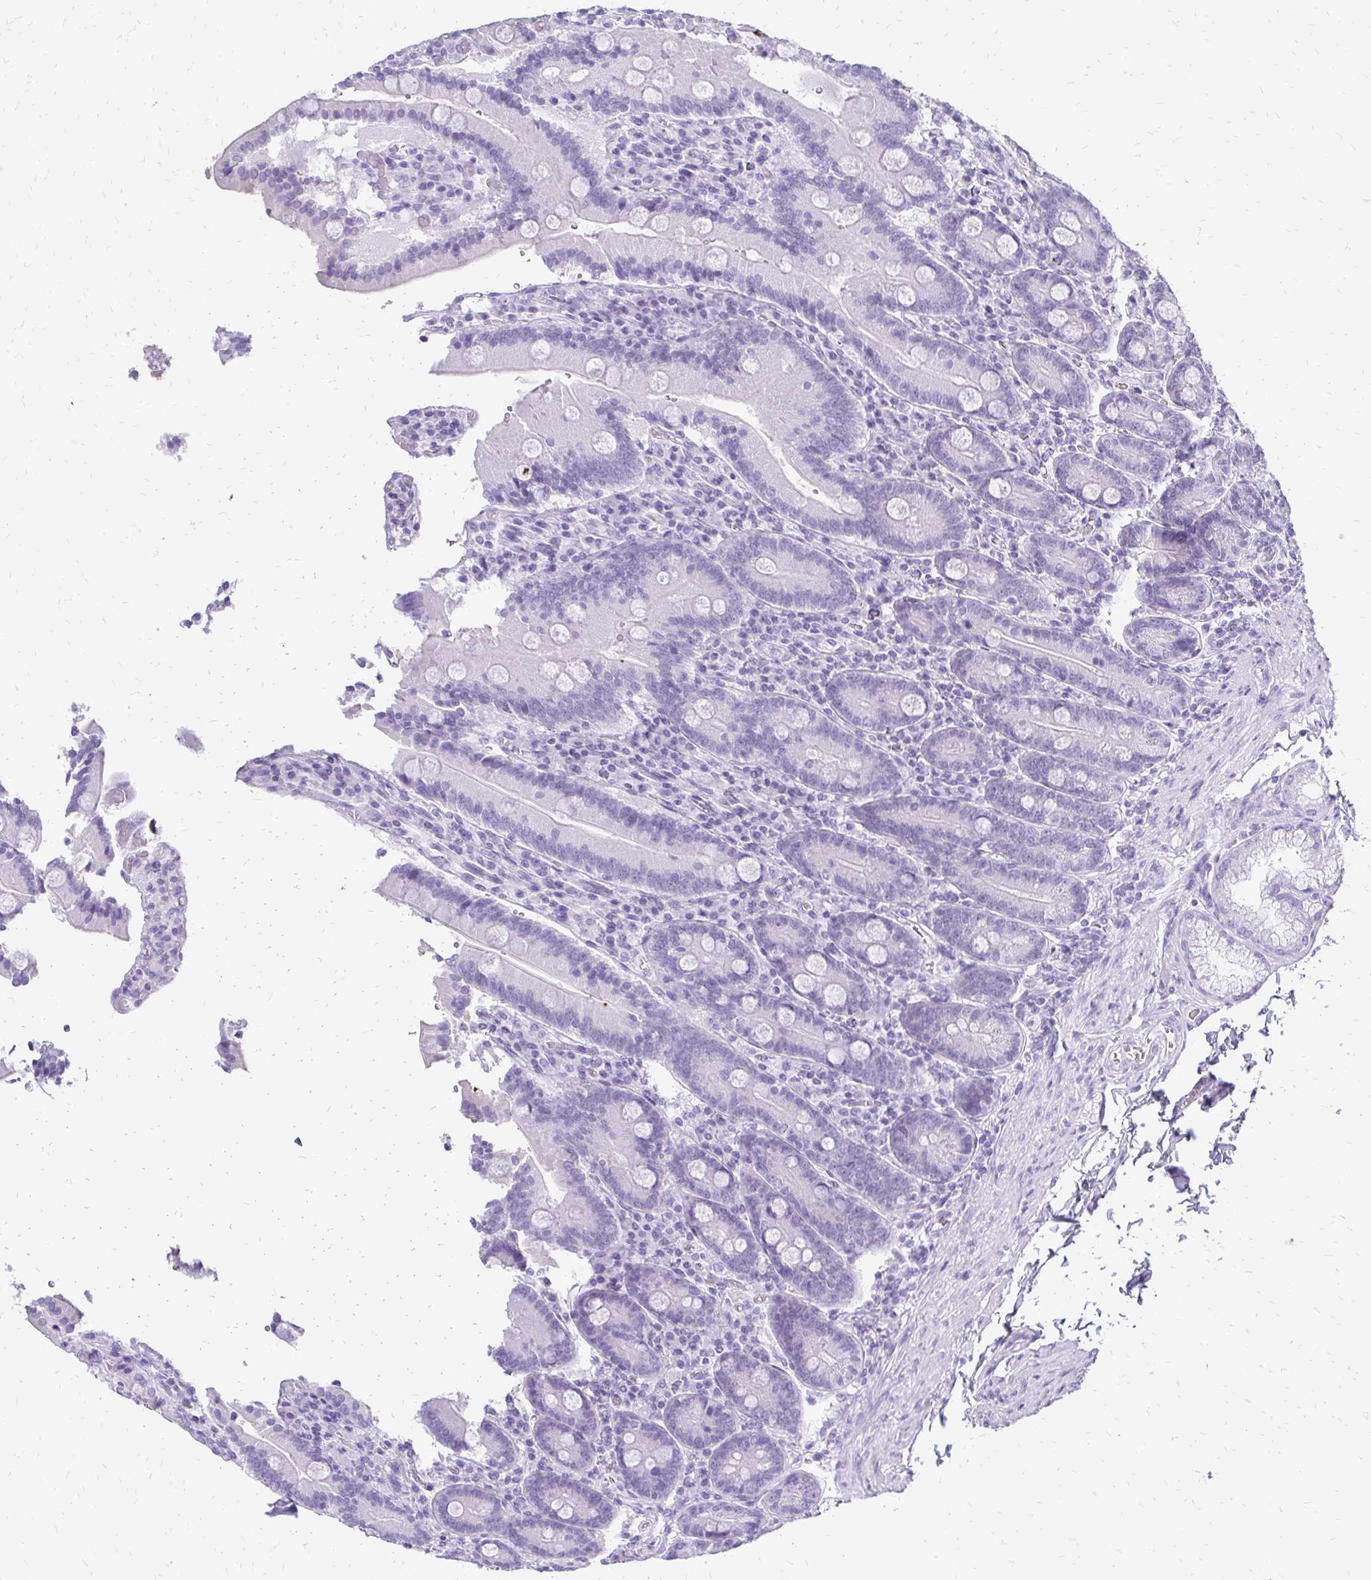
{"staining": {"intensity": "negative", "quantity": "none", "location": "none"}, "tissue": "duodenum", "cell_type": "Glandular cells", "image_type": "normal", "snomed": [{"axis": "morphology", "description": "Normal tissue, NOS"}, {"axis": "topography", "description": "Duodenum"}], "caption": "Benign duodenum was stained to show a protein in brown. There is no significant staining in glandular cells.", "gene": "SLC32A1", "patient": {"sex": "female", "age": 62}}